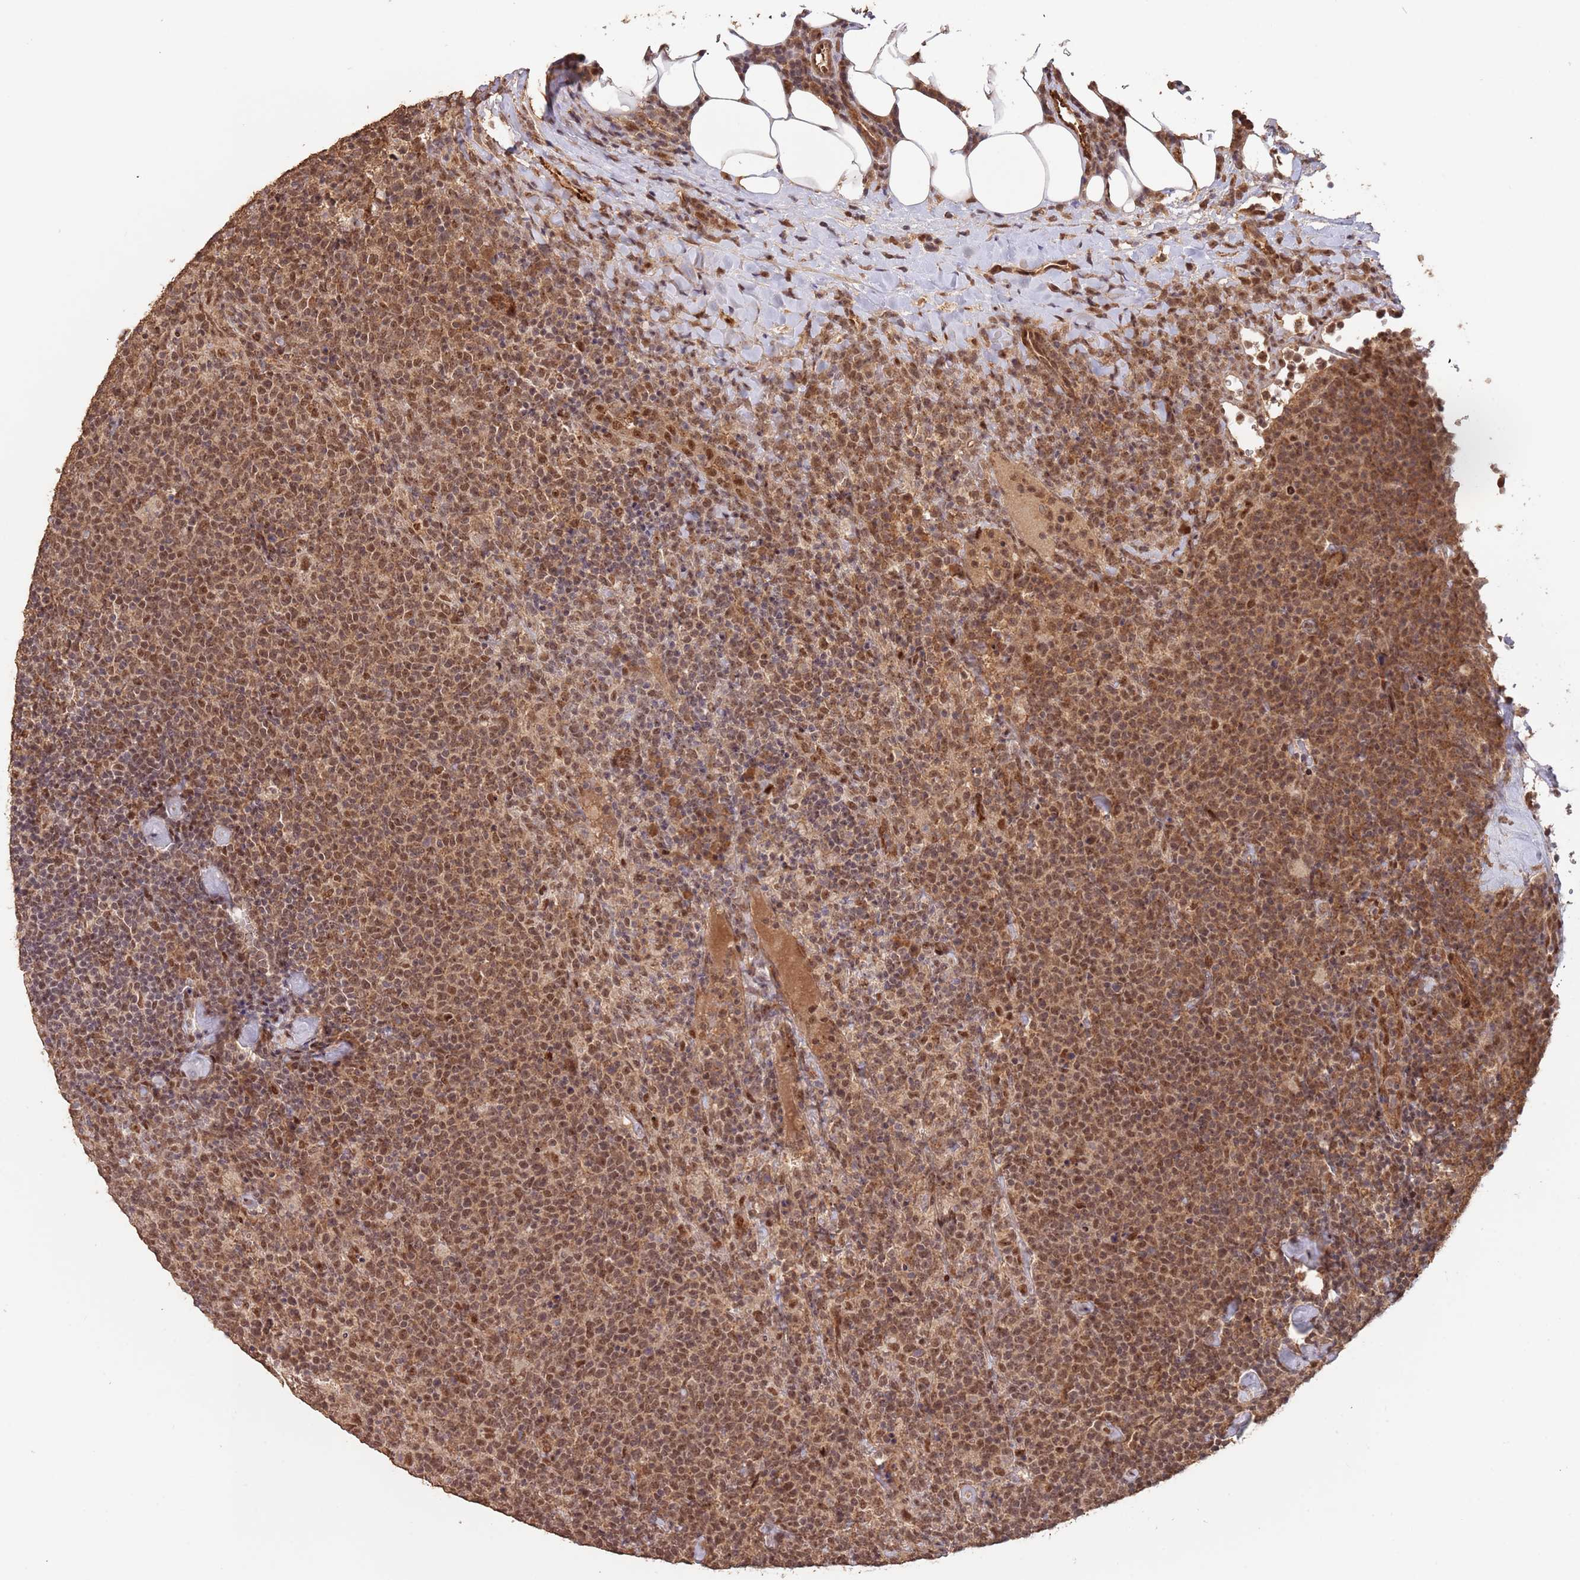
{"staining": {"intensity": "moderate", "quantity": "25%-75%", "location": "nuclear"}, "tissue": "lymphoma", "cell_type": "Tumor cells", "image_type": "cancer", "snomed": [{"axis": "morphology", "description": "Malignant lymphoma, non-Hodgkin's type, High grade"}, {"axis": "topography", "description": "Lymph node"}], "caption": "A brown stain shows moderate nuclear staining of a protein in human high-grade malignant lymphoma, non-Hodgkin's type tumor cells.", "gene": "RFXANK", "patient": {"sex": "male", "age": 61}}